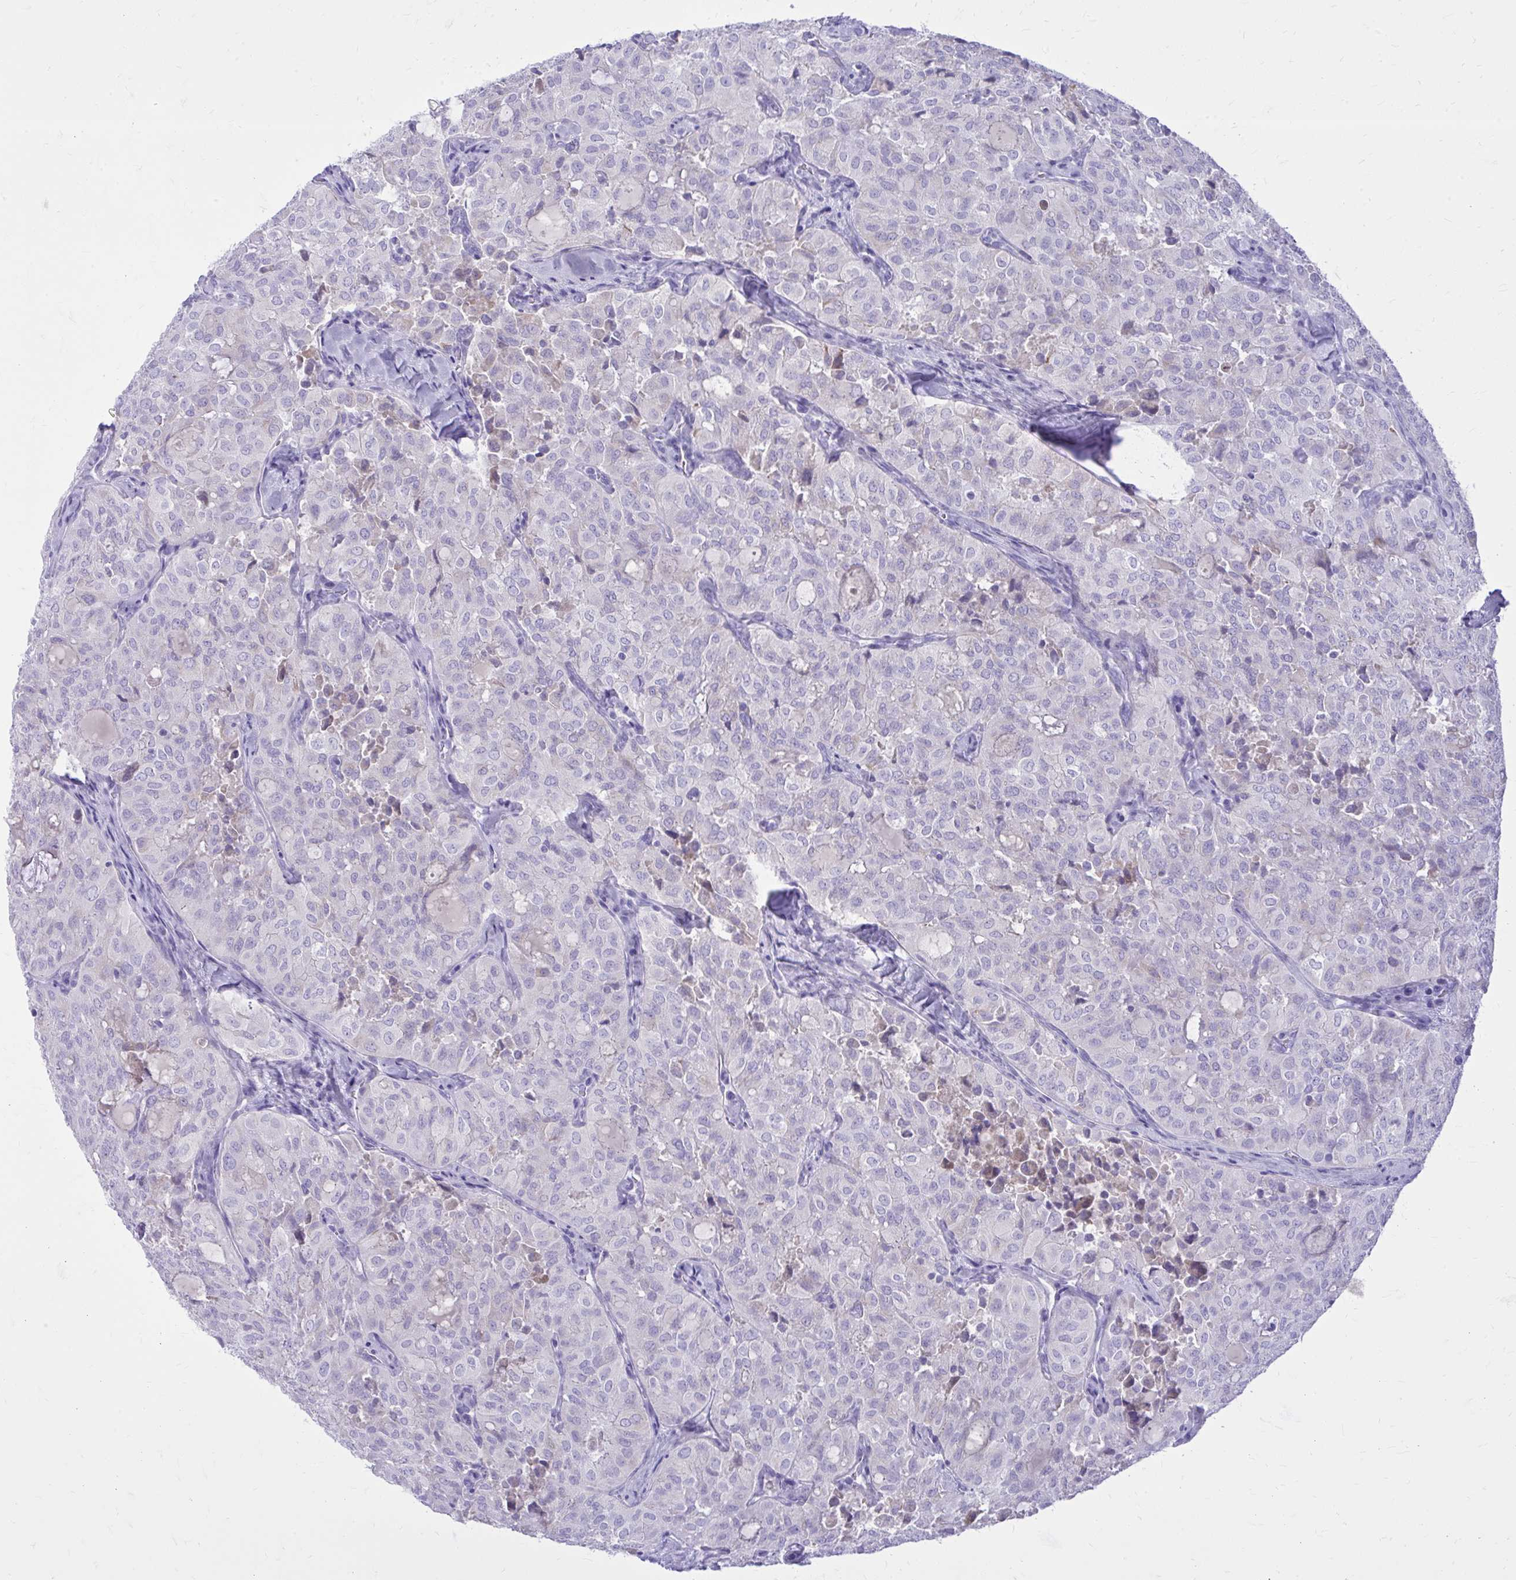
{"staining": {"intensity": "negative", "quantity": "none", "location": "none"}, "tissue": "thyroid cancer", "cell_type": "Tumor cells", "image_type": "cancer", "snomed": [{"axis": "morphology", "description": "Follicular adenoma carcinoma, NOS"}, {"axis": "topography", "description": "Thyroid gland"}], "caption": "Tumor cells are negative for brown protein staining in thyroid follicular adenoma carcinoma. Brightfield microscopy of immunohistochemistry stained with DAB (3,3'-diaminobenzidine) (brown) and hematoxylin (blue), captured at high magnification.", "gene": "NNMT", "patient": {"sex": "male", "age": 75}}